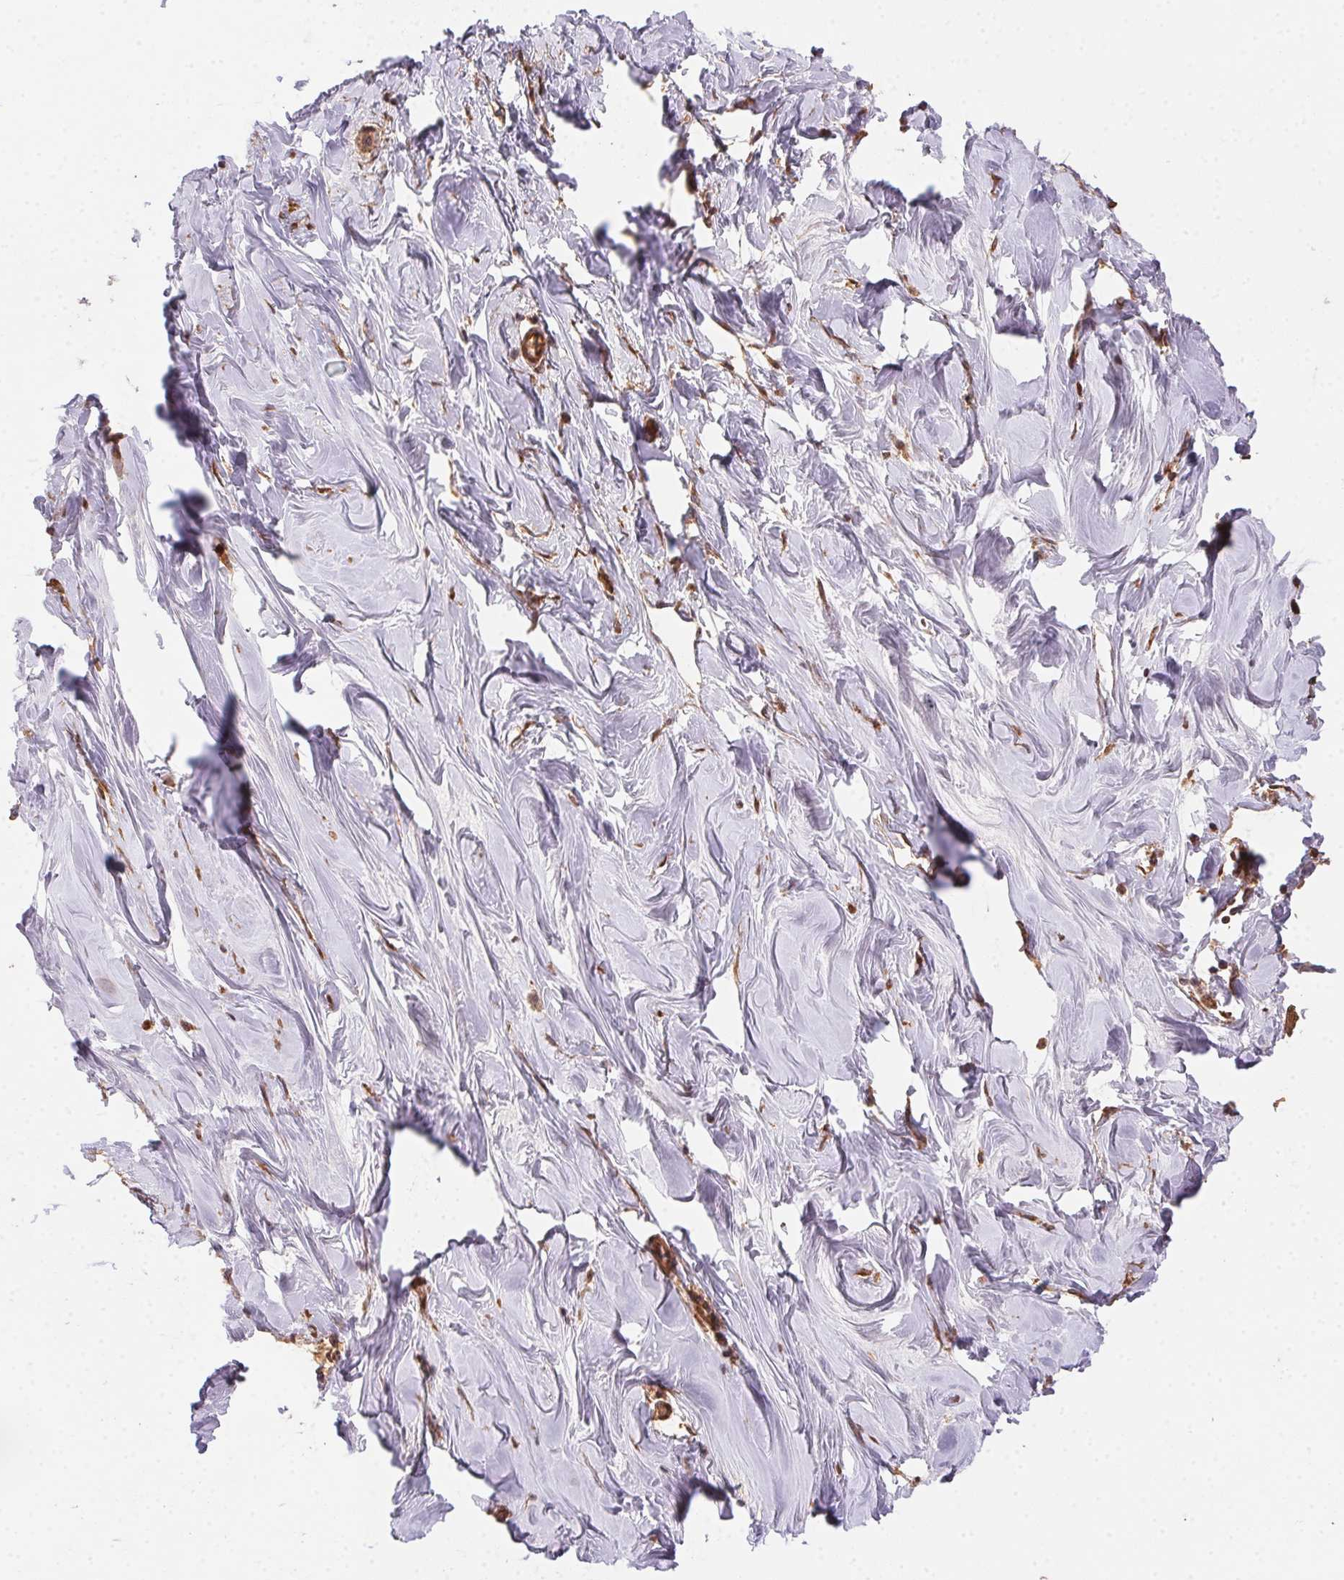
{"staining": {"intensity": "strong", "quantity": ">75%", "location": "cytoplasmic/membranous"}, "tissue": "breast", "cell_type": "Adipocytes", "image_type": "normal", "snomed": [{"axis": "morphology", "description": "Normal tissue, NOS"}, {"axis": "topography", "description": "Breast"}], "caption": "High-magnification brightfield microscopy of normal breast stained with DAB (3,3'-diaminobenzidine) (brown) and counterstained with hematoxylin (blue). adipocytes exhibit strong cytoplasmic/membranous staining is seen in about>75% of cells.", "gene": "USE1", "patient": {"sex": "female", "age": 27}}